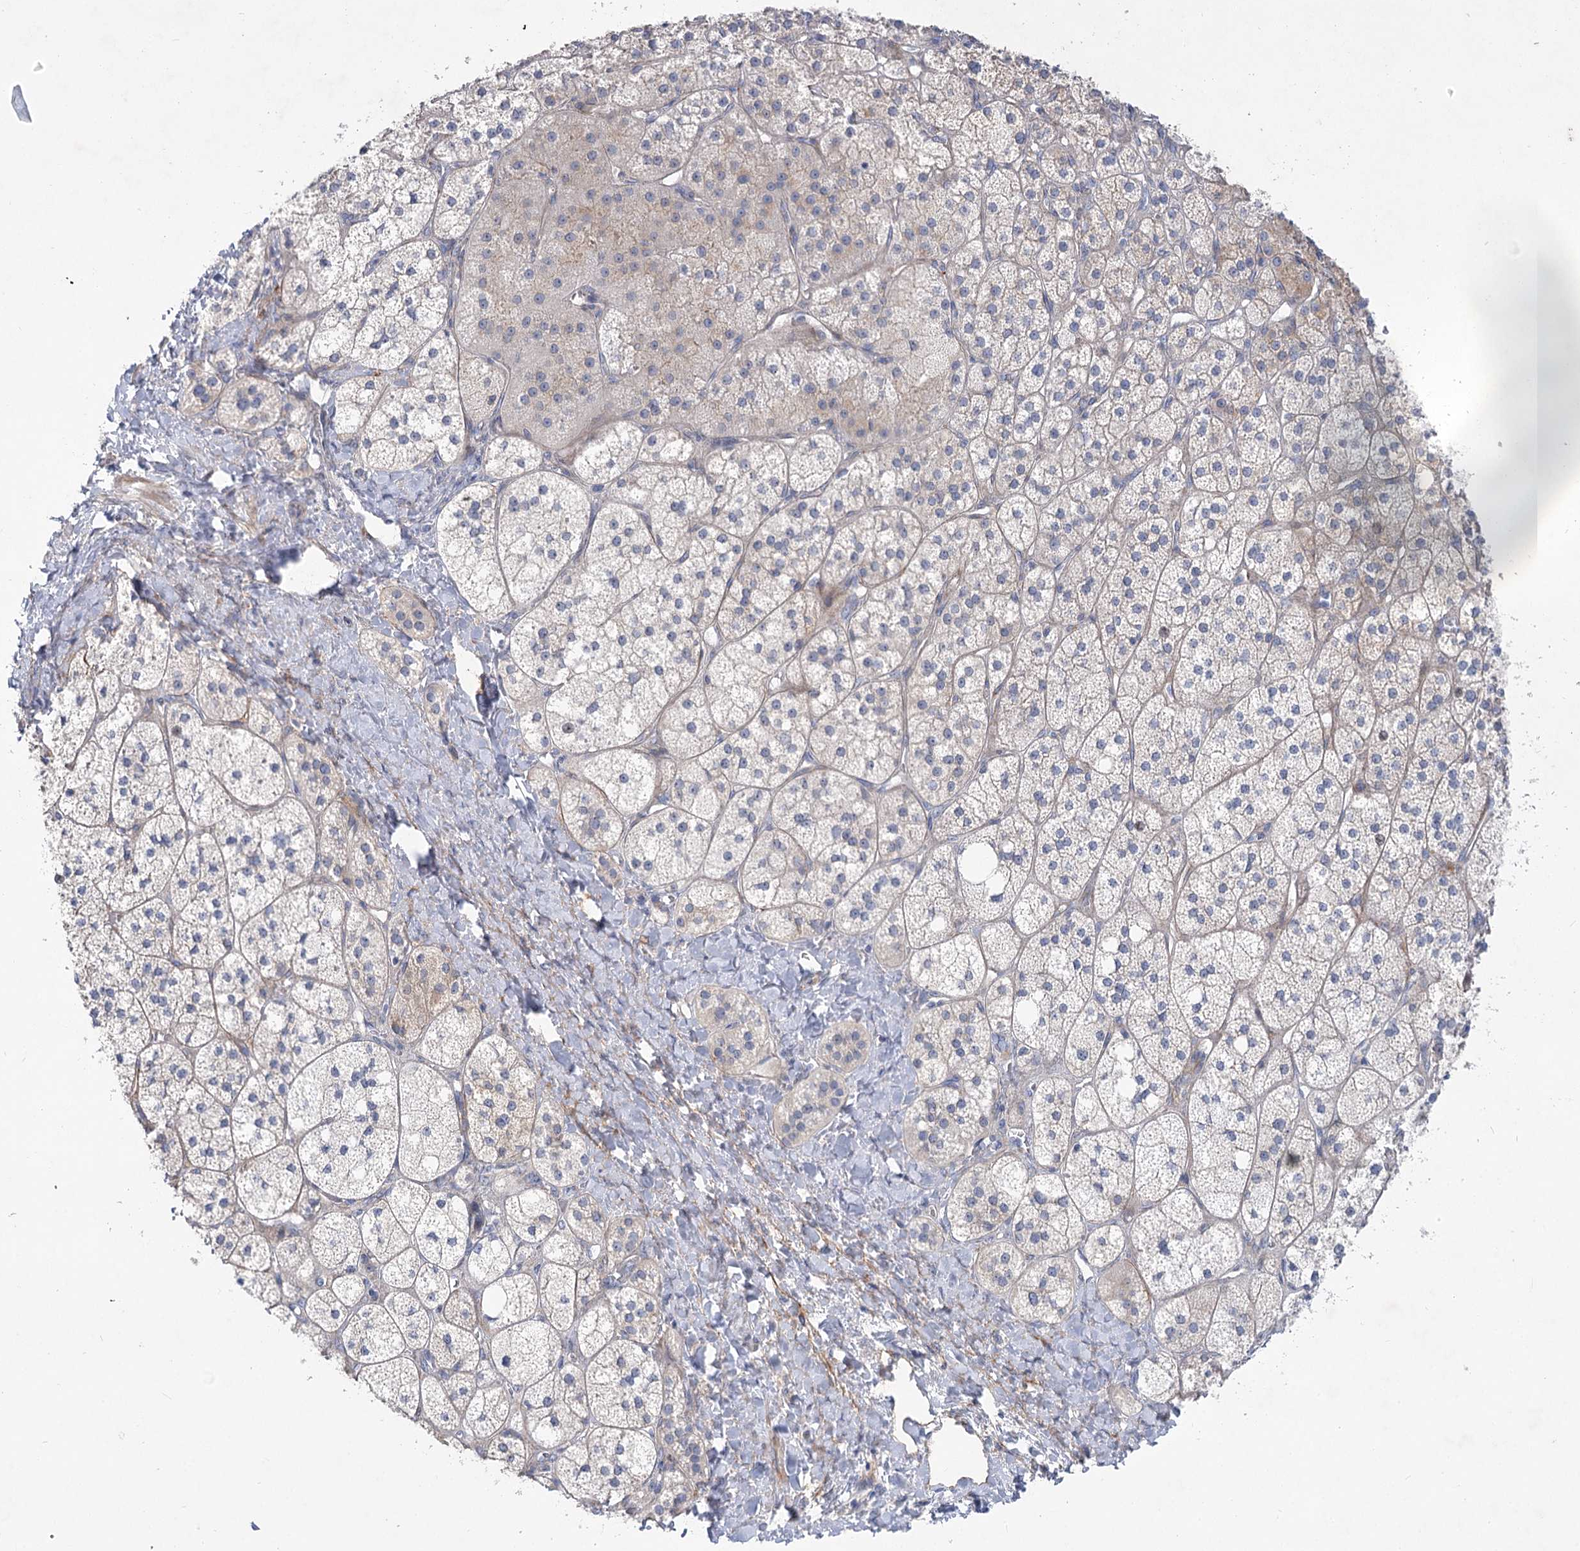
{"staining": {"intensity": "moderate", "quantity": "<25%", "location": "cytoplasmic/membranous"}, "tissue": "adrenal gland", "cell_type": "Glandular cells", "image_type": "normal", "snomed": [{"axis": "morphology", "description": "Normal tissue, NOS"}, {"axis": "topography", "description": "Adrenal gland"}], "caption": "Protein staining demonstrates moderate cytoplasmic/membranous positivity in about <25% of glandular cells in unremarkable adrenal gland.", "gene": "SH3BP5L", "patient": {"sex": "male", "age": 61}}